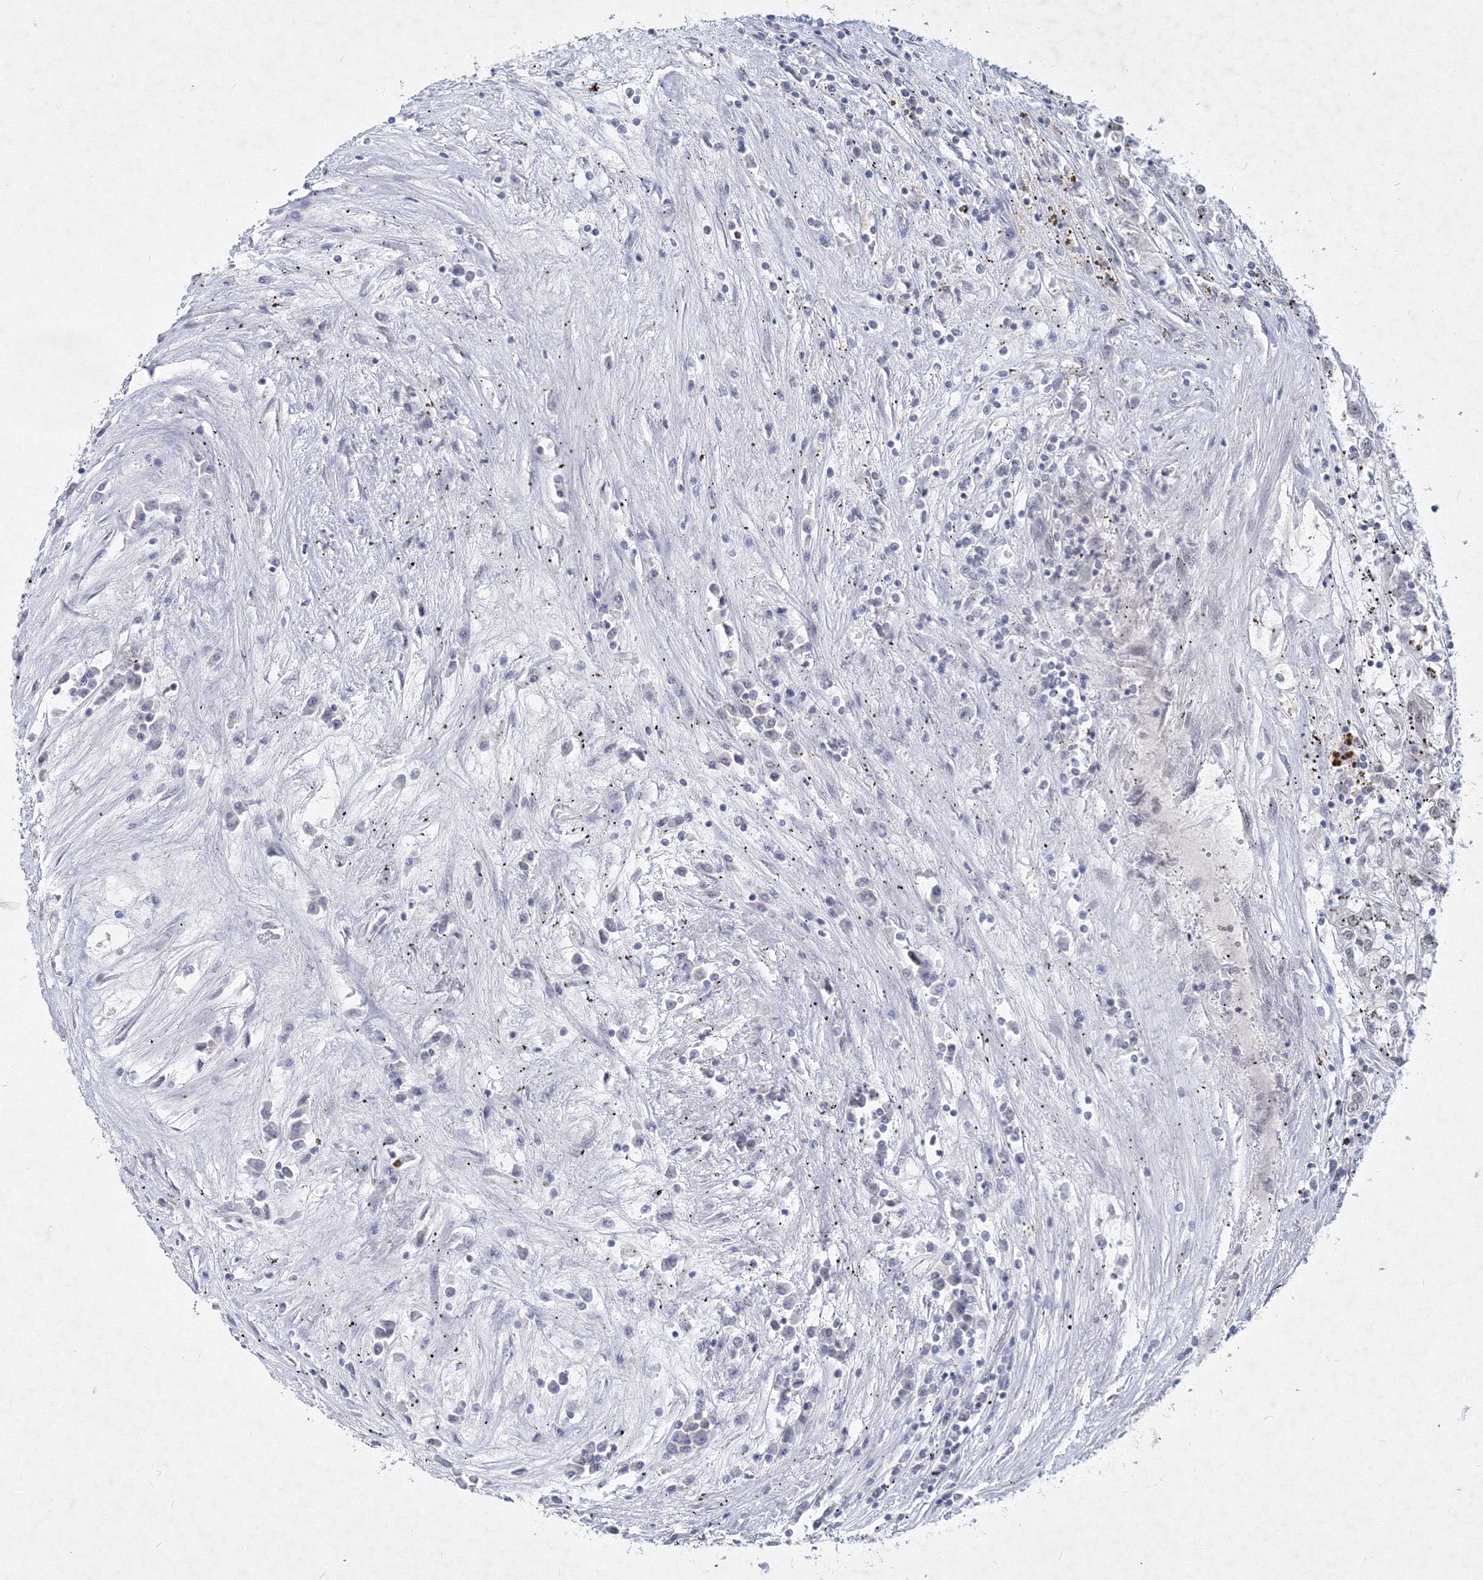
{"staining": {"intensity": "negative", "quantity": "none", "location": "none"}, "tissue": "renal cancer", "cell_type": "Tumor cells", "image_type": "cancer", "snomed": [{"axis": "morphology", "description": "Adenocarcinoma, NOS"}, {"axis": "topography", "description": "Kidney"}], "caption": "Immunohistochemical staining of human adenocarcinoma (renal) exhibits no significant expression in tumor cells. (Immunohistochemistry (ihc), brightfield microscopy, high magnification).", "gene": "SF3B6", "patient": {"sex": "female", "age": 52}}